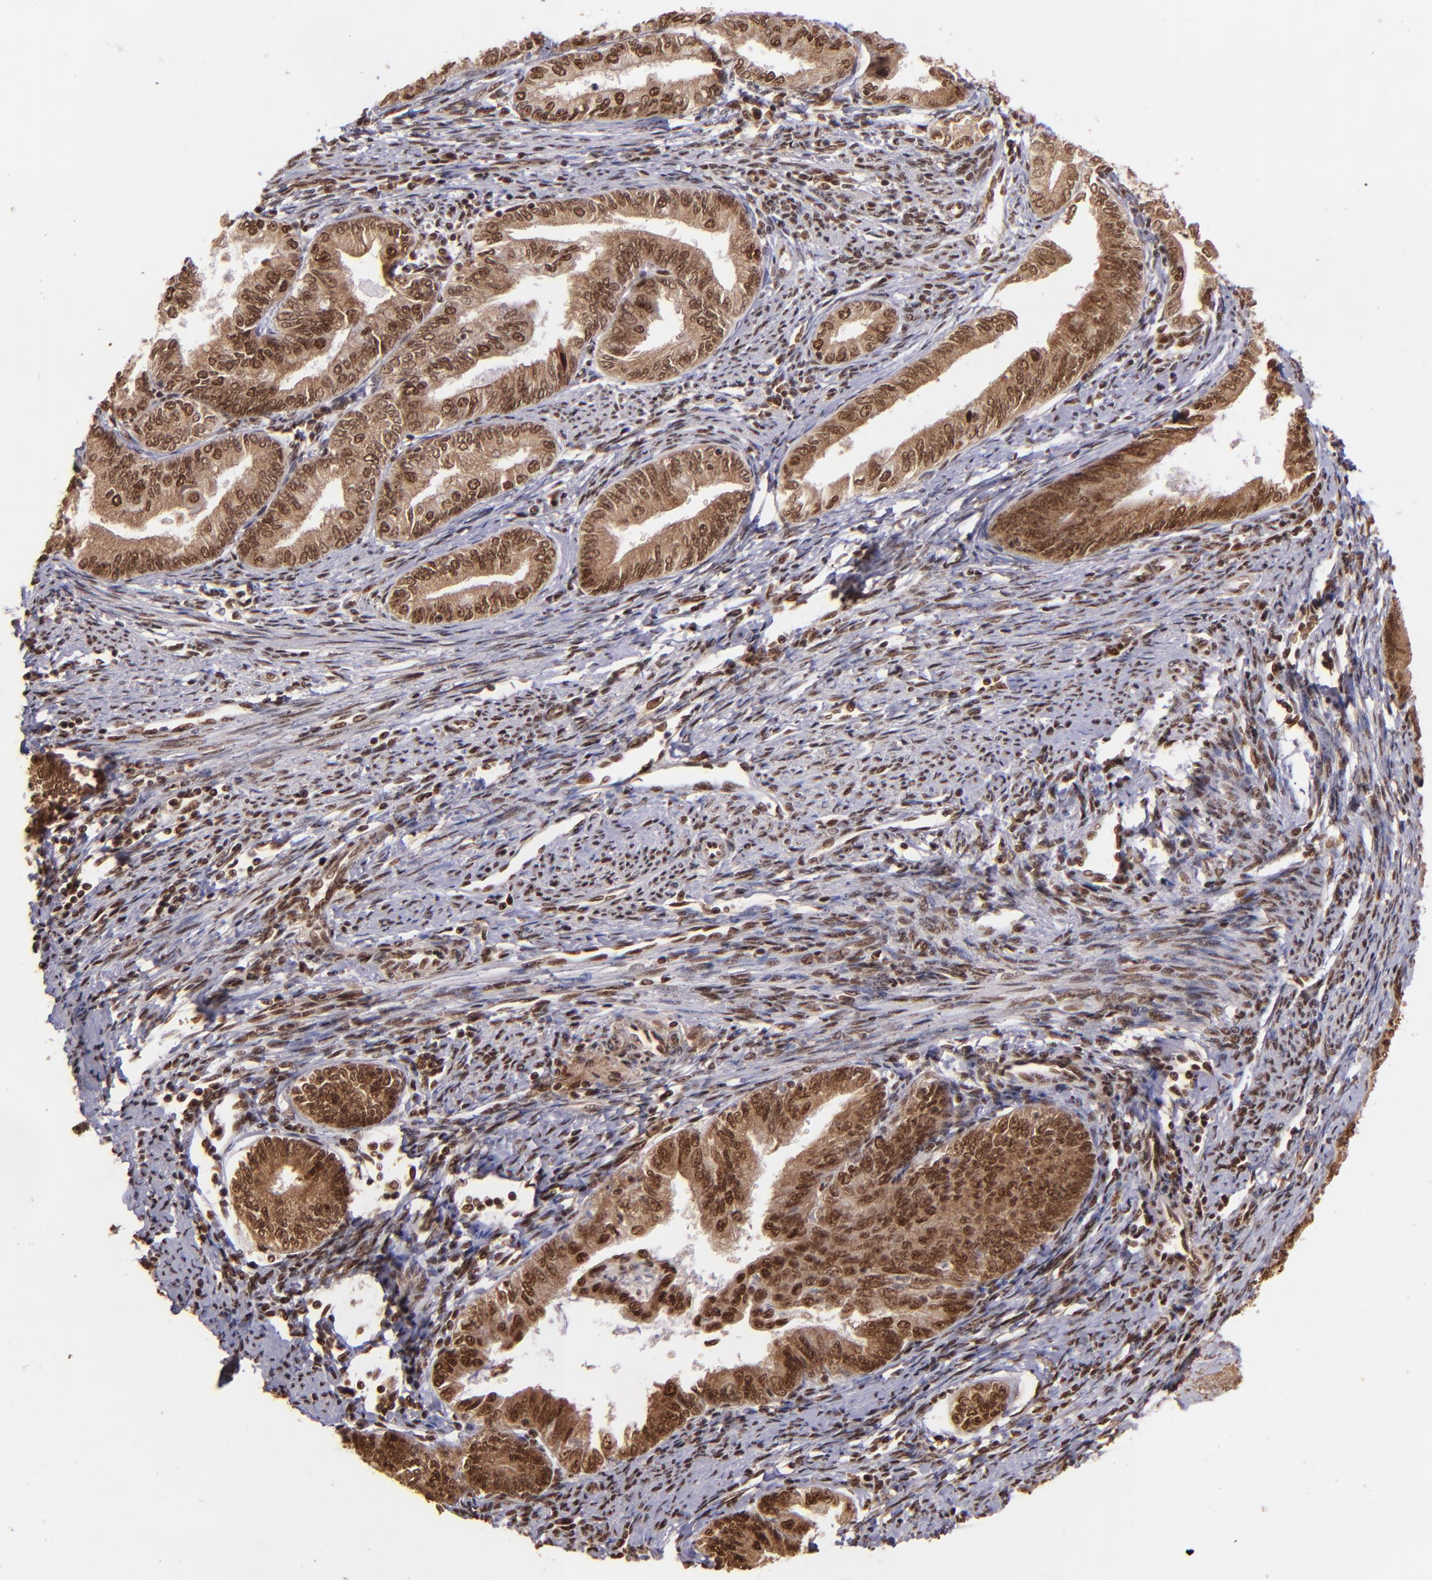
{"staining": {"intensity": "strong", "quantity": ">75%", "location": "cytoplasmic/membranous,nuclear"}, "tissue": "endometrial cancer", "cell_type": "Tumor cells", "image_type": "cancer", "snomed": [{"axis": "morphology", "description": "Adenocarcinoma, NOS"}, {"axis": "topography", "description": "Endometrium"}], "caption": "This is an image of IHC staining of adenocarcinoma (endometrial), which shows strong expression in the cytoplasmic/membranous and nuclear of tumor cells.", "gene": "PQBP1", "patient": {"sex": "female", "age": 66}}